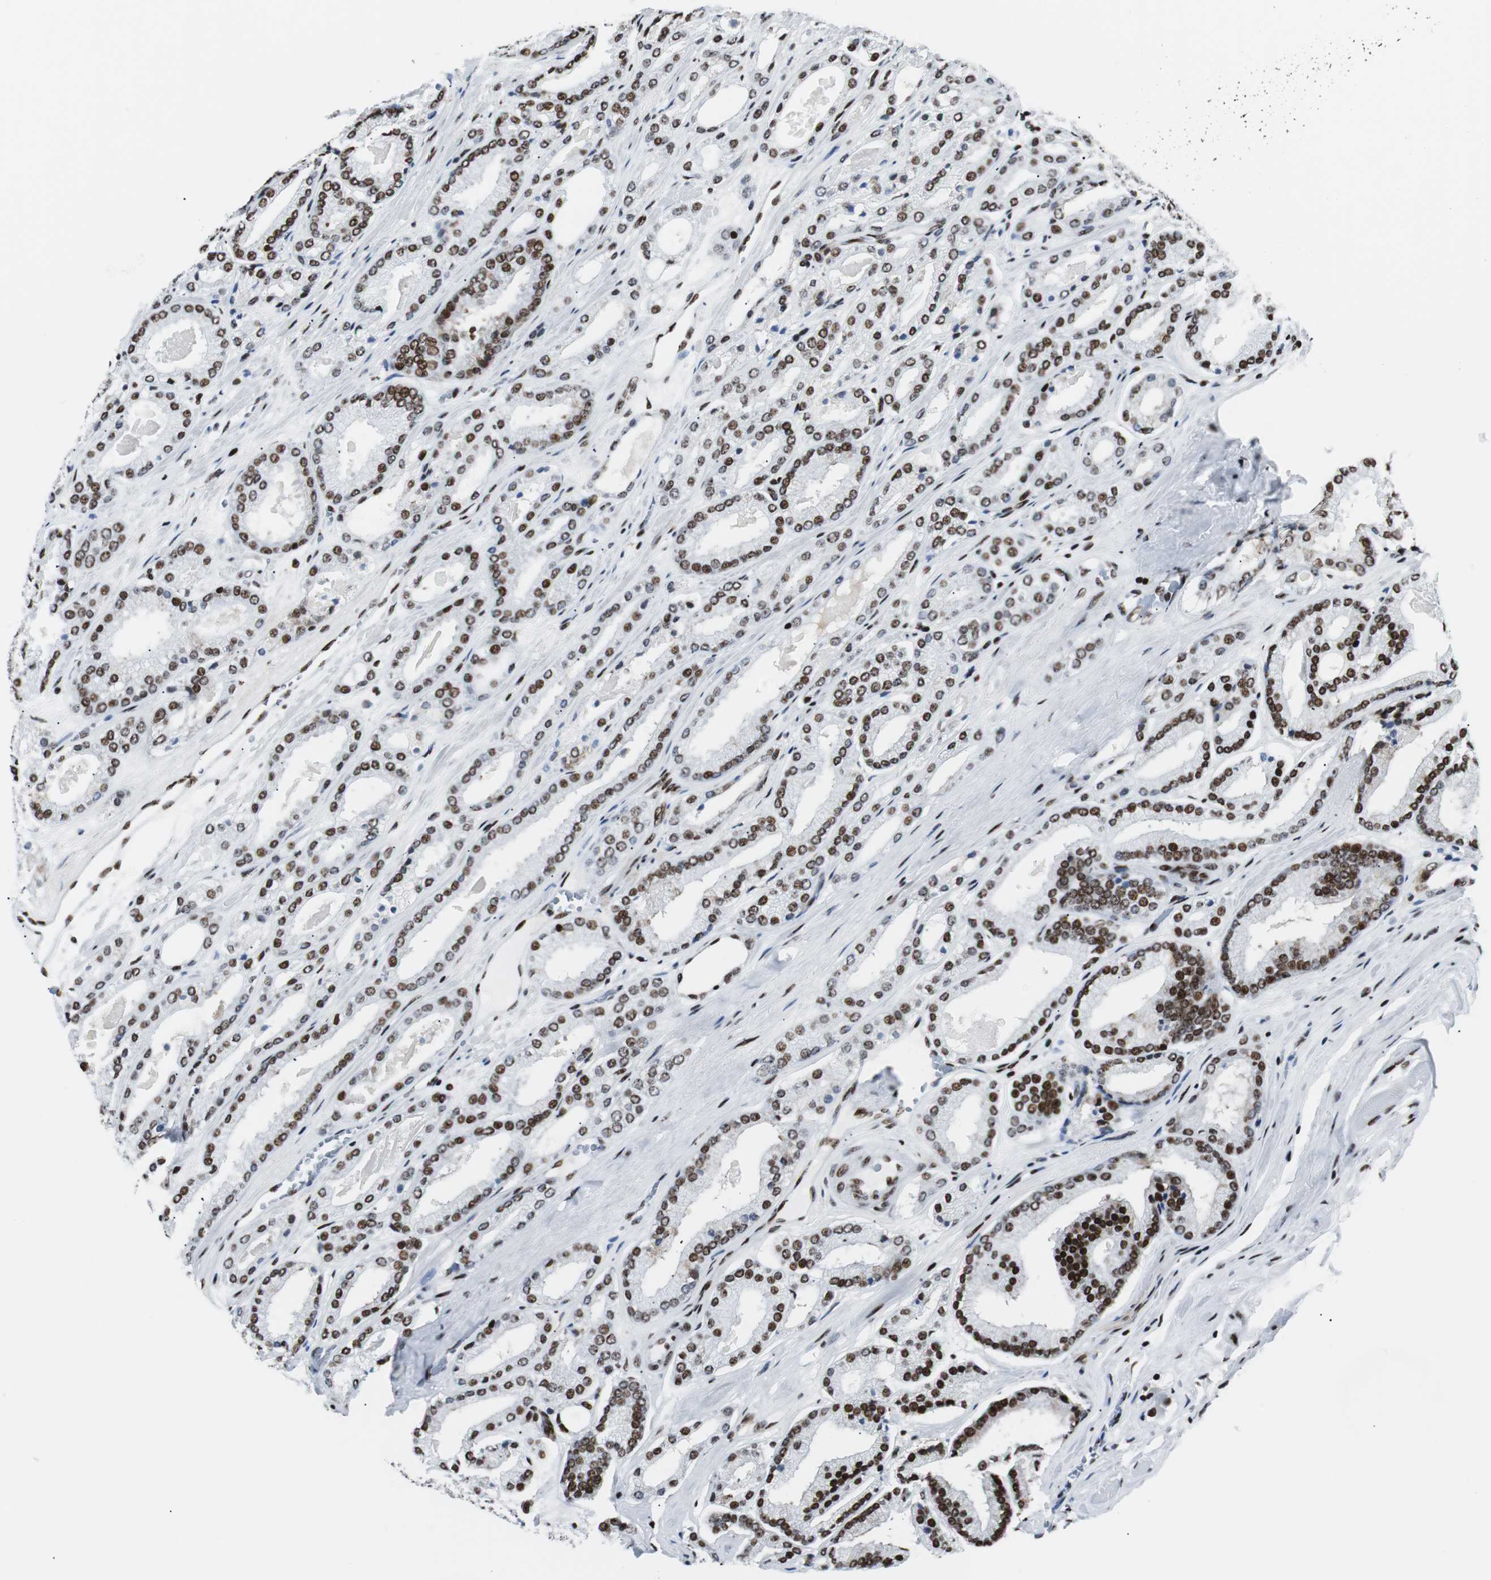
{"staining": {"intensity": "strong", "quantity": ">75%", "location": "nuclear"}, "tissue": "prostate cancer", "cell_type": "Tumor cells", "image_type": "cancer", "snomed": [{"axis": "morphology", "description": "Adenocarcinoma, Low grade"}, {"axis": "topography", "description": "Prostate"}], "caption": "Prostate low-grade adenocarcinoma tissue reveals strong nuclear staining in about >75% of tumor cells, visualized by immunohistochemistry. (DAB IHC, brown staining for protein, blue staining for nuclei).", "gene": "NCL", "patient": {"sex": "male", "age": 59}}